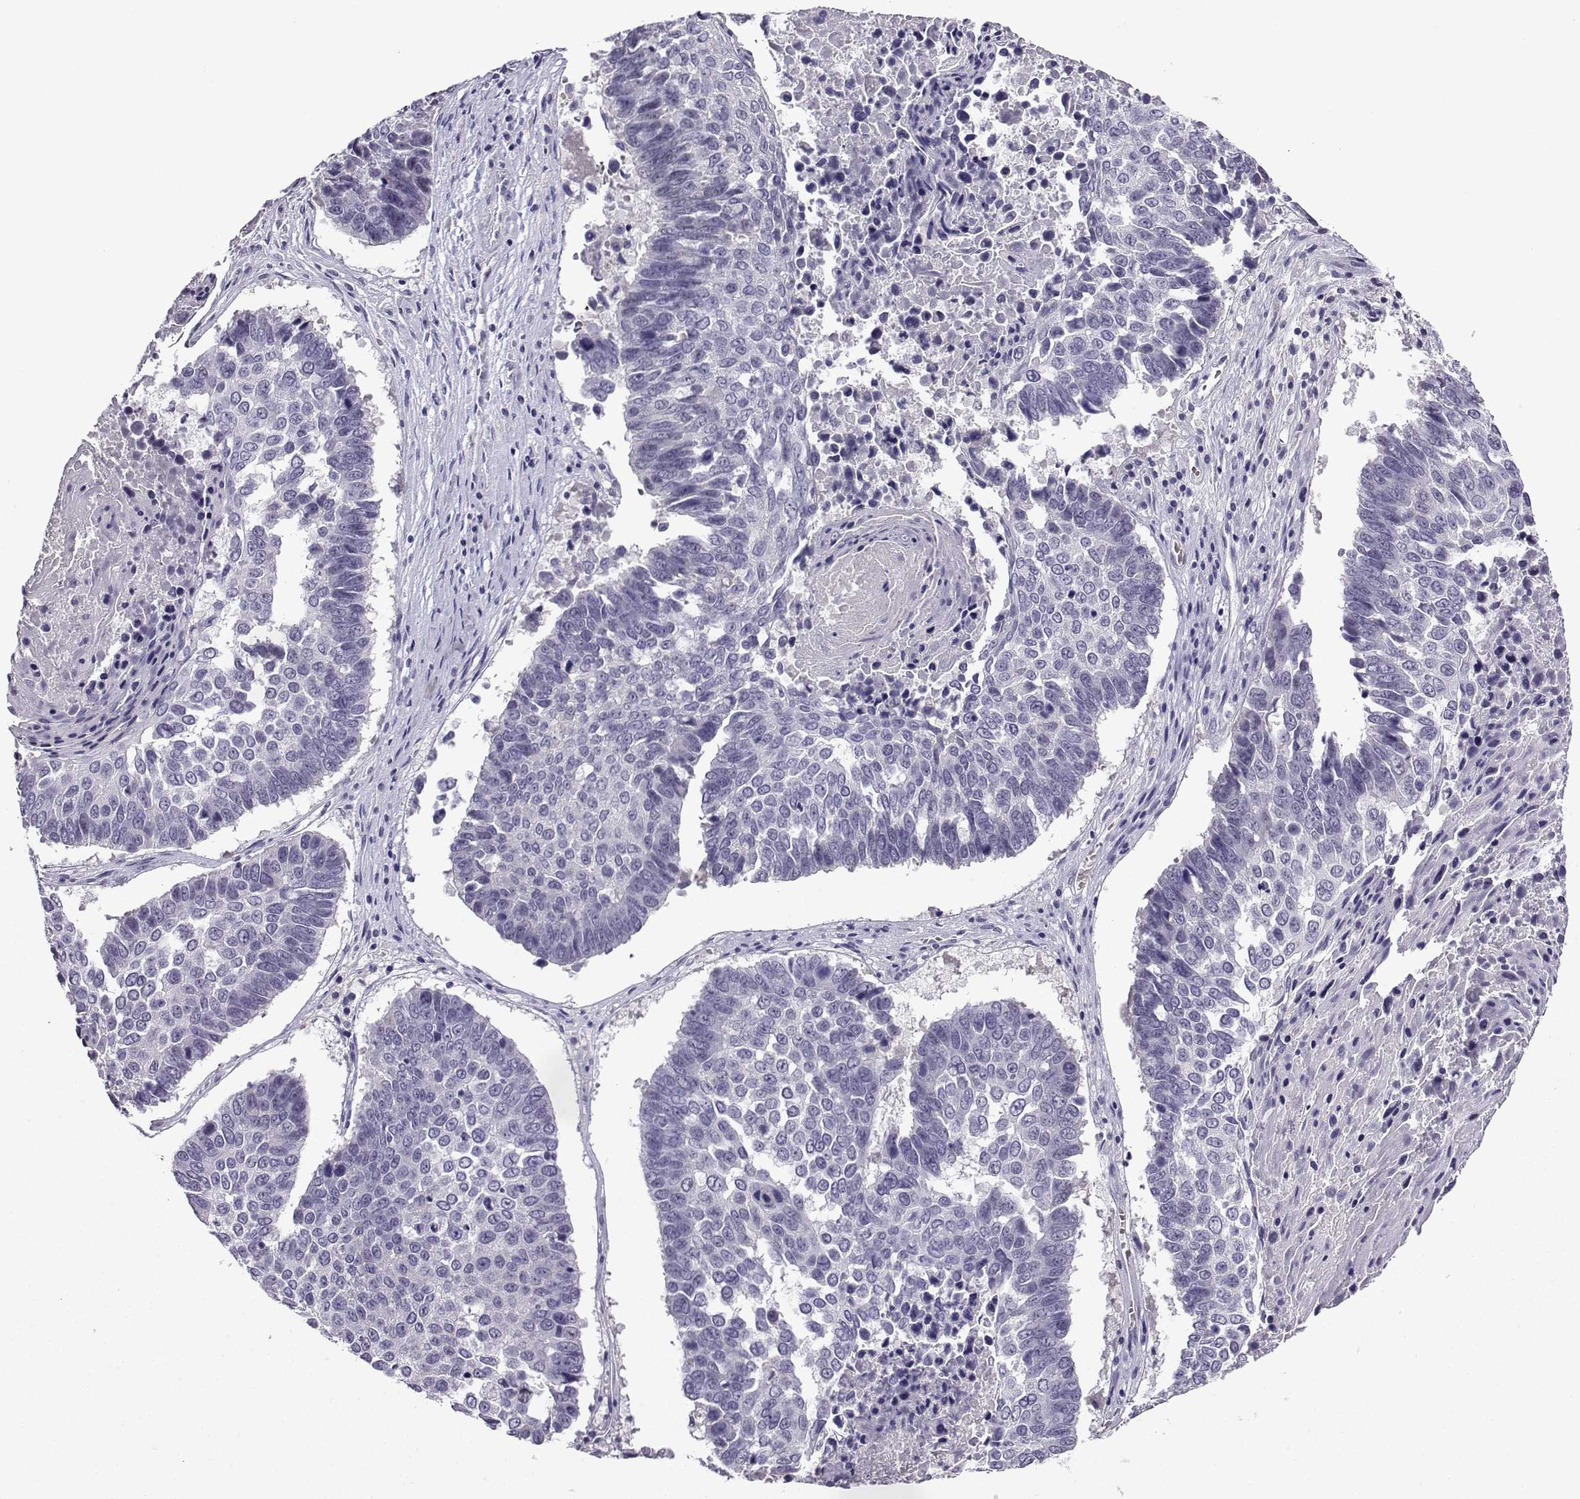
{"staining": {"intensity": "negative", "quantity": "none", "location": "none"}, "tissue": "lung cancer", "cell_type": "Tumor cells", "image_type": "cancer", "snomed": [{"axis": "morphology", "description": "Squamous cell carcinoma, NOS"}, {"axis": "topography", "description": "Lung"}], "caption": "Human lung squamous cell carcinoma stained for a protein using immunohistochemistry (IHC) shows no positivity in tumor cells.", "gene": "LRFN2", "patient": {"sex": "male", "age": 73}}